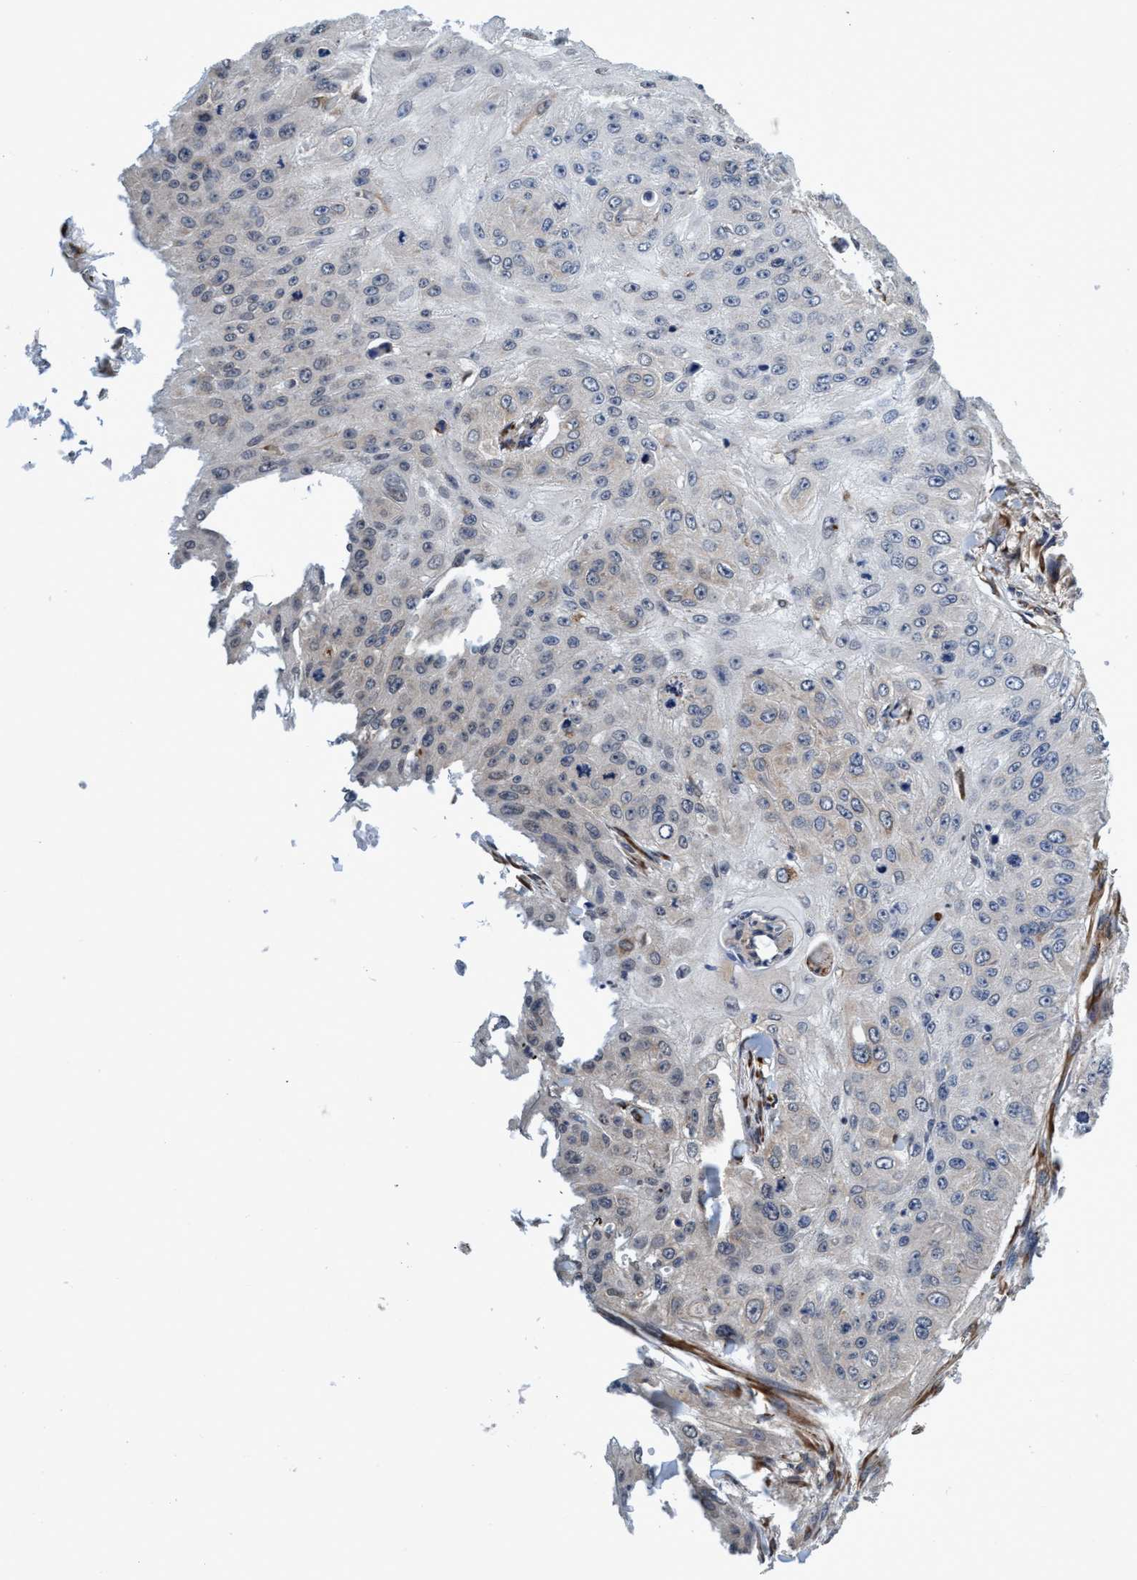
{"staining": {"intensity": "weak", "quantity": "<25%", "location": "cytoplasmic/membranous"}, "tissue": "skin cancer", "cell_type": "Tumor cells", "image_type": "cancer", "snomed": [{"axis": "morphology", "description": "Squamous cell carcinoma, NOS"}, {"axis": "topography", "description": "Skin"}], "caption": "Immunohistochemistry of human skin cancer (squamous cell carcinoma) demonstrates no staining in tumor cells.", "gene": "CALCOCO2", "patient": {"sex": "female", "age": 80}}